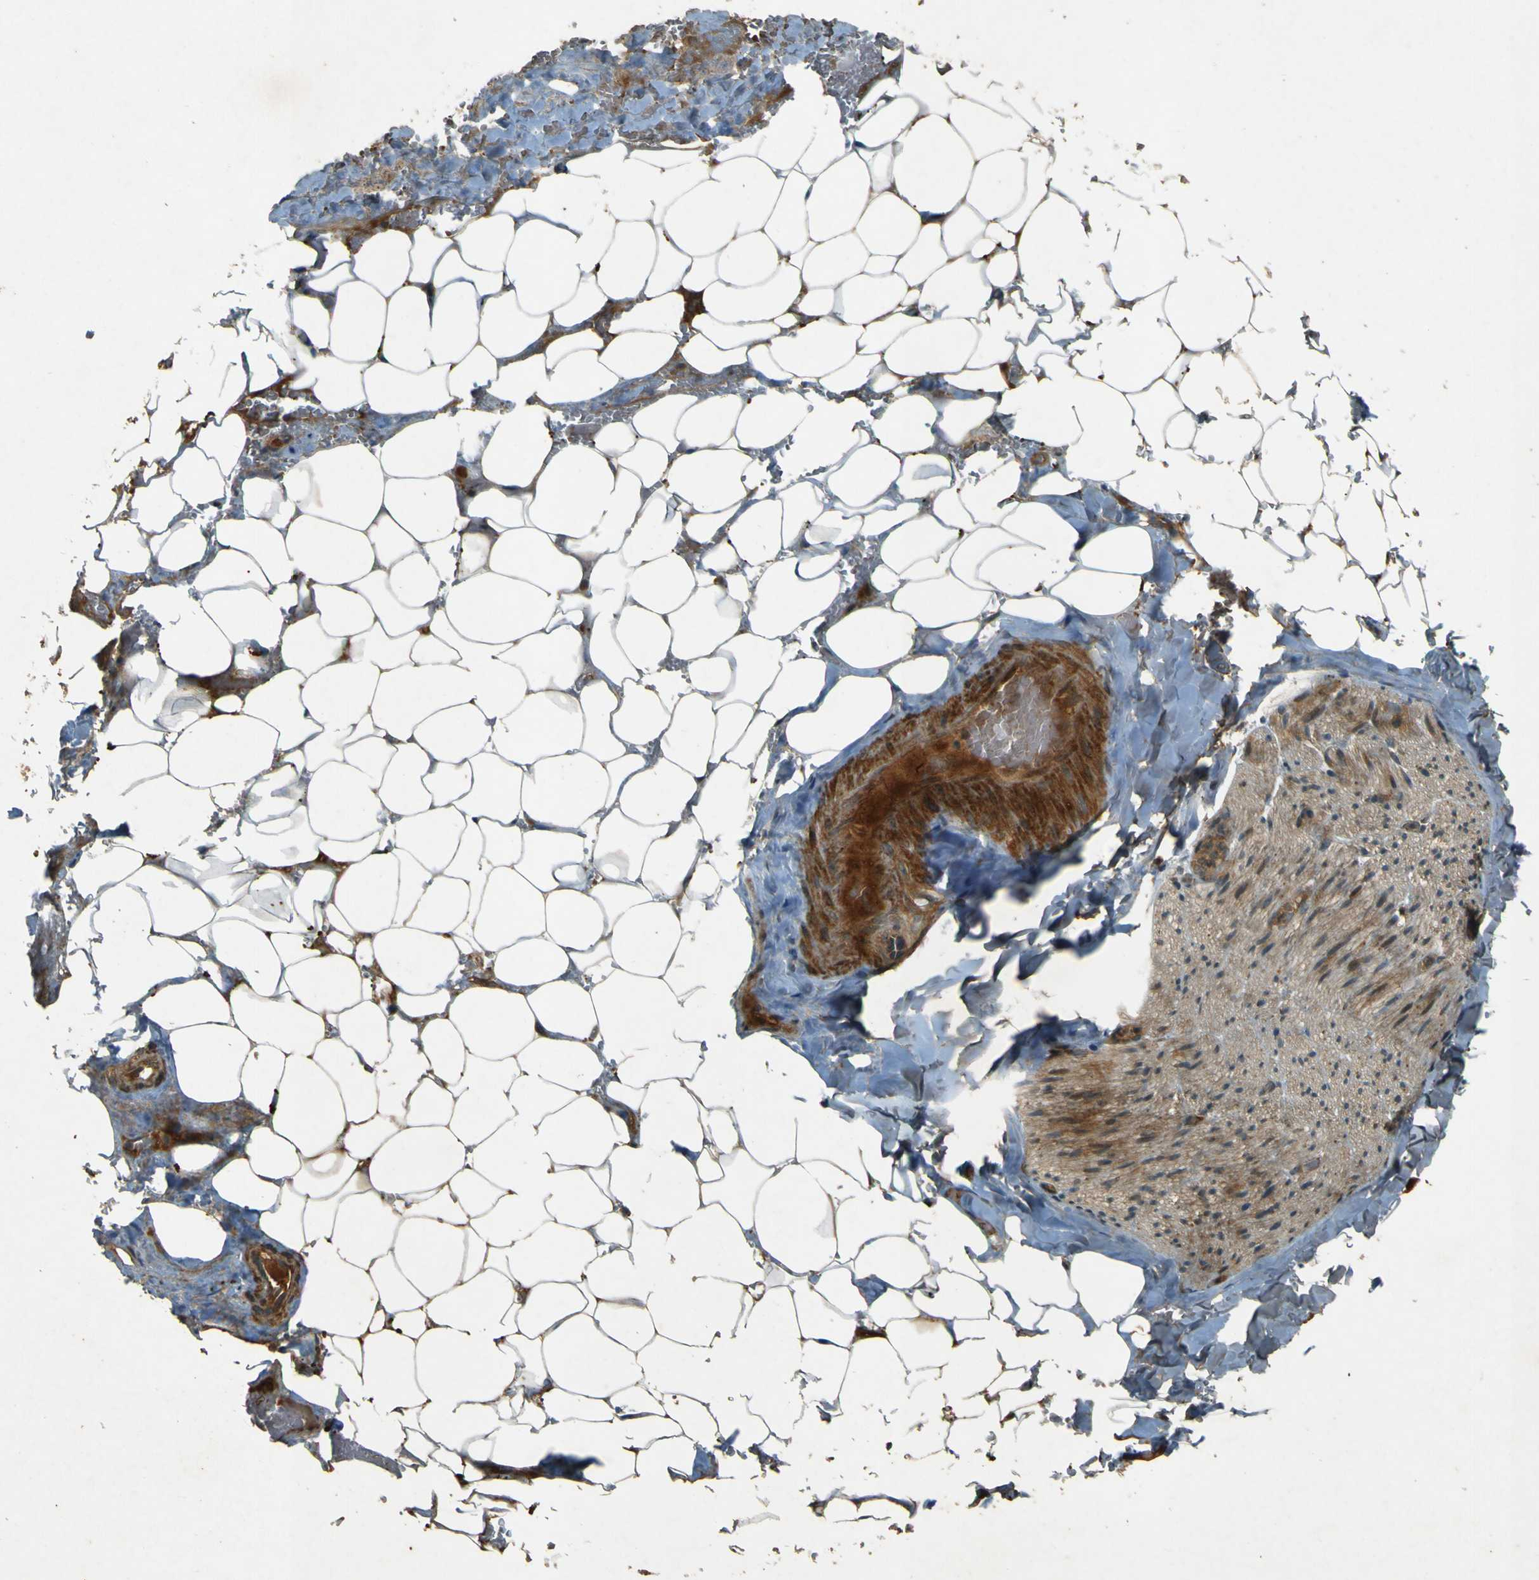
{"staining": {"intensity": "moderate", "quantity": ">75%", "location": "cytoplasmic/membranous"}, "tissue": "adipose tissue", "cell_type": "Adipocytes", "image_type": "normal", "snomed": [{"axis": "morphology", "description": "Normal tissue, NOS"}, {"axis": "topography", "description": "Peripheral nerve tissue"}], "caption": "Immunohistochemical staining of benign human adipose tissue reveals medium levels of moderate cytoplasmic/membranous expression in approximately >75% of adipocytes.", "gene": "MPDZ", "patient": {"sex": "male", "age": 70}}